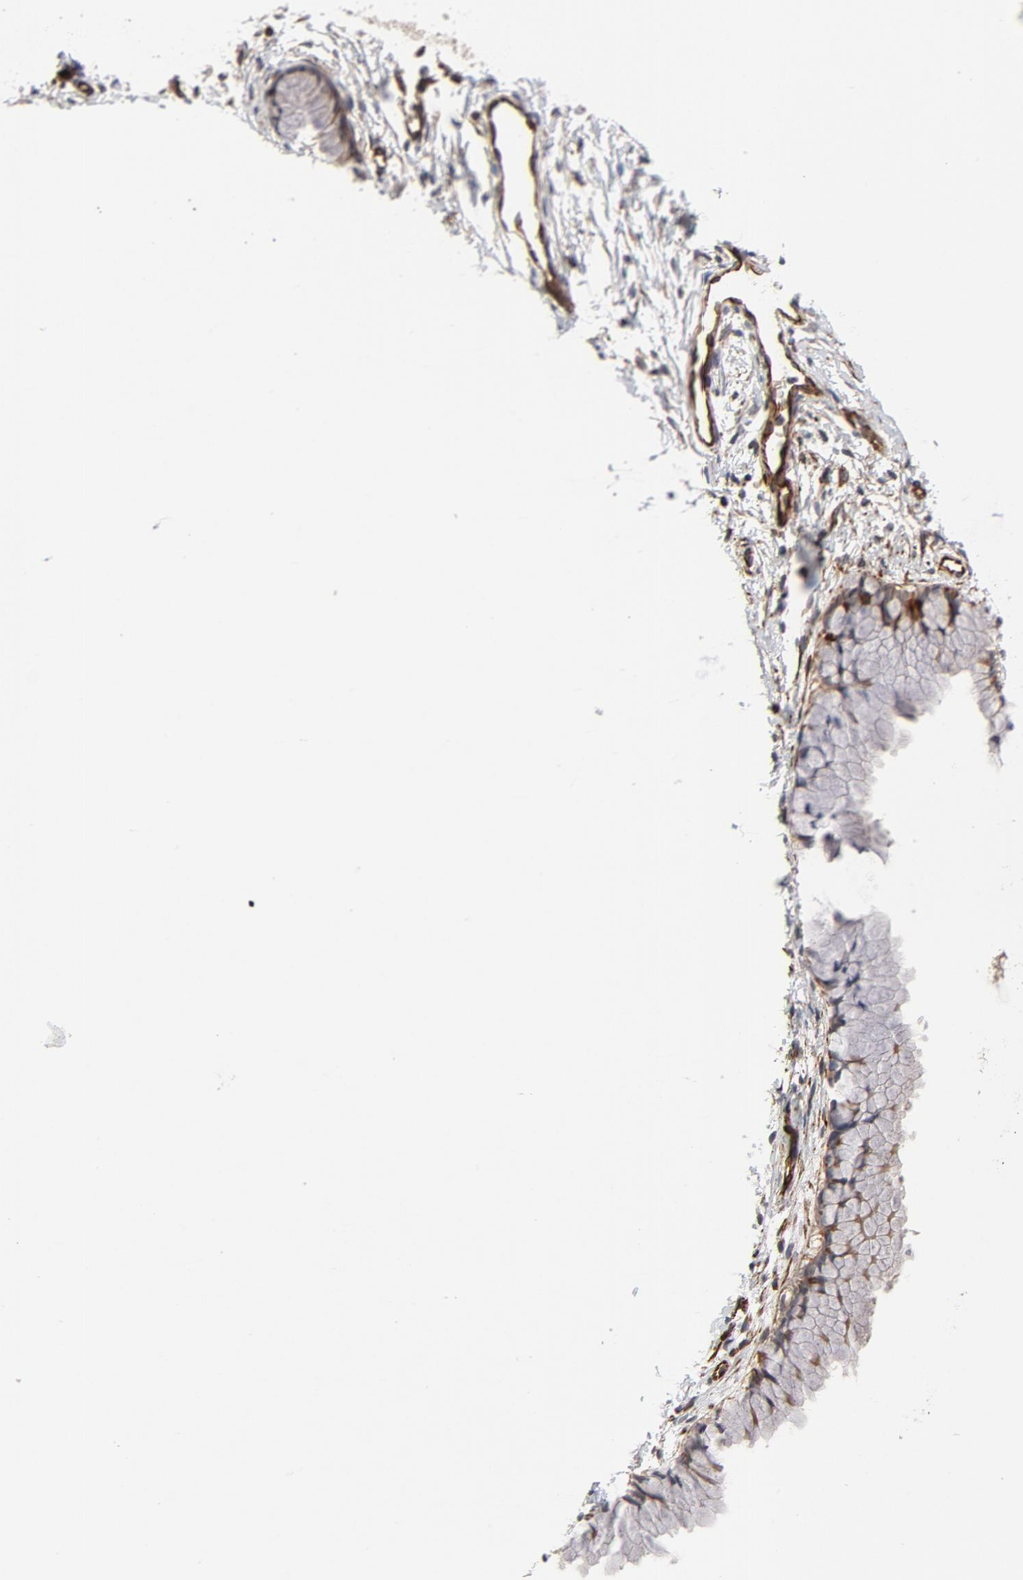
{"staining": {"intensity": "moderate", "quantity": ">75%", "location": "cytoplasmic/membranous"}, "tissue": "cervix", "cell_type": "Glandular cells", "image_type": "normal", "snomed": [{"axis": "morphology", "description": "Normal tissue, NOS"}, {"axis": "topography", "description": "Cervix"}], "caption": "The micrograph displays a brown stain indicating the presence of a protein in the cytoplasmic/membranous of glandular cells in cervix. Using DAB (brown) and hematoxylin (blue) stains, captured at high magnification using brightfield microscopy.", "gene": "DNAAF2", "patient": {"sex": "female", "age": 46}}